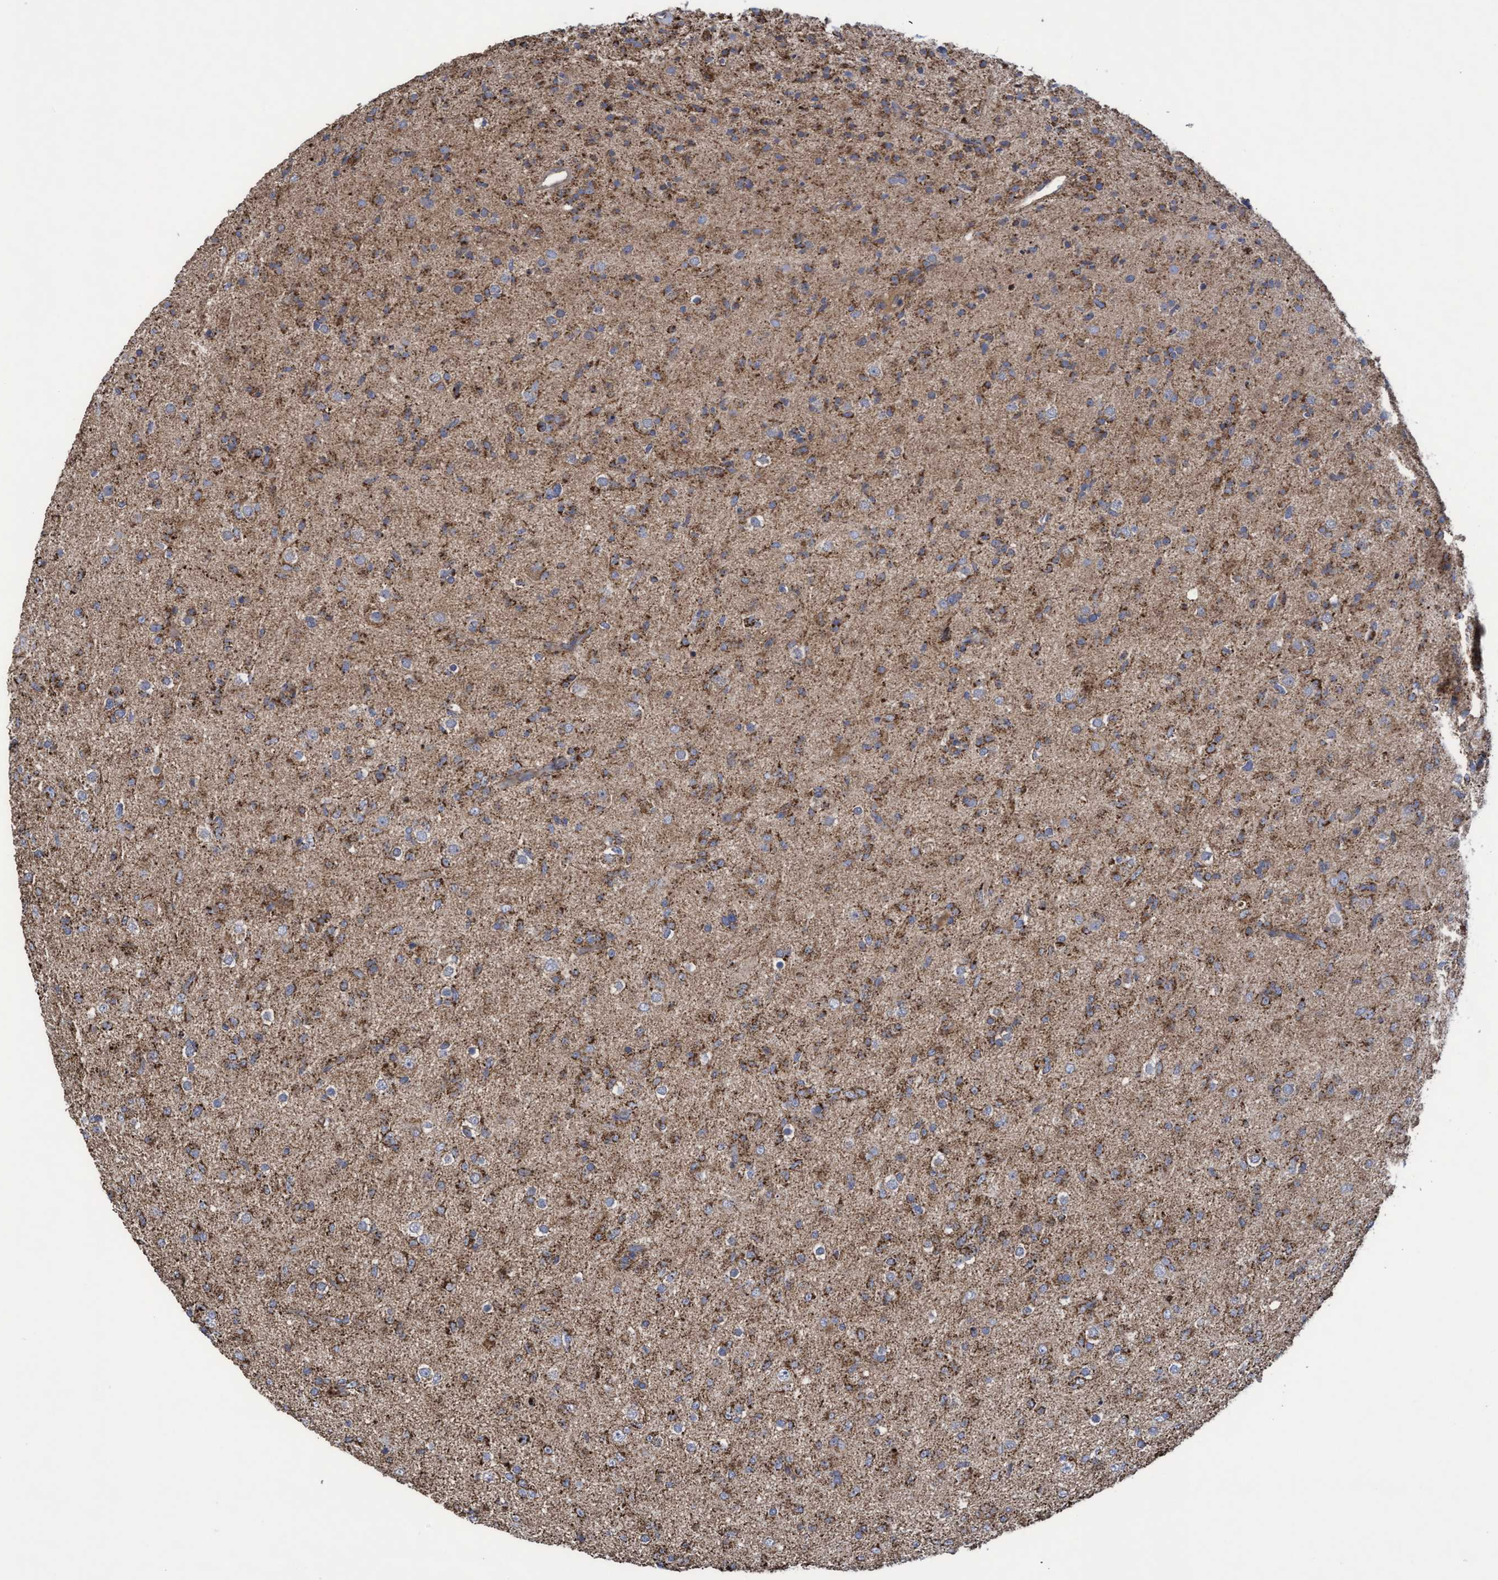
{"staining": {"intensity": "moderate", "quantity": ">75%", "location": "cytoplasmic/membranous"}, "tissue": "glioma", "cell_type": "Tumor cells", "image_type": "cancer", "snomed": [{"axis": "morphology", "description": "Glioma, malignant, Low grade"}, {"axis": "topography", "description": "Brain"}], "caption": "Tumor cells demonstrate medium levels of moderate cytoplasmic/membranous staining in about >75% of cells in glioma. (IHC, brightfield microscopy, high magnification).", "gene": "COBL", "patient": {"sex": "male", "age": 65}}